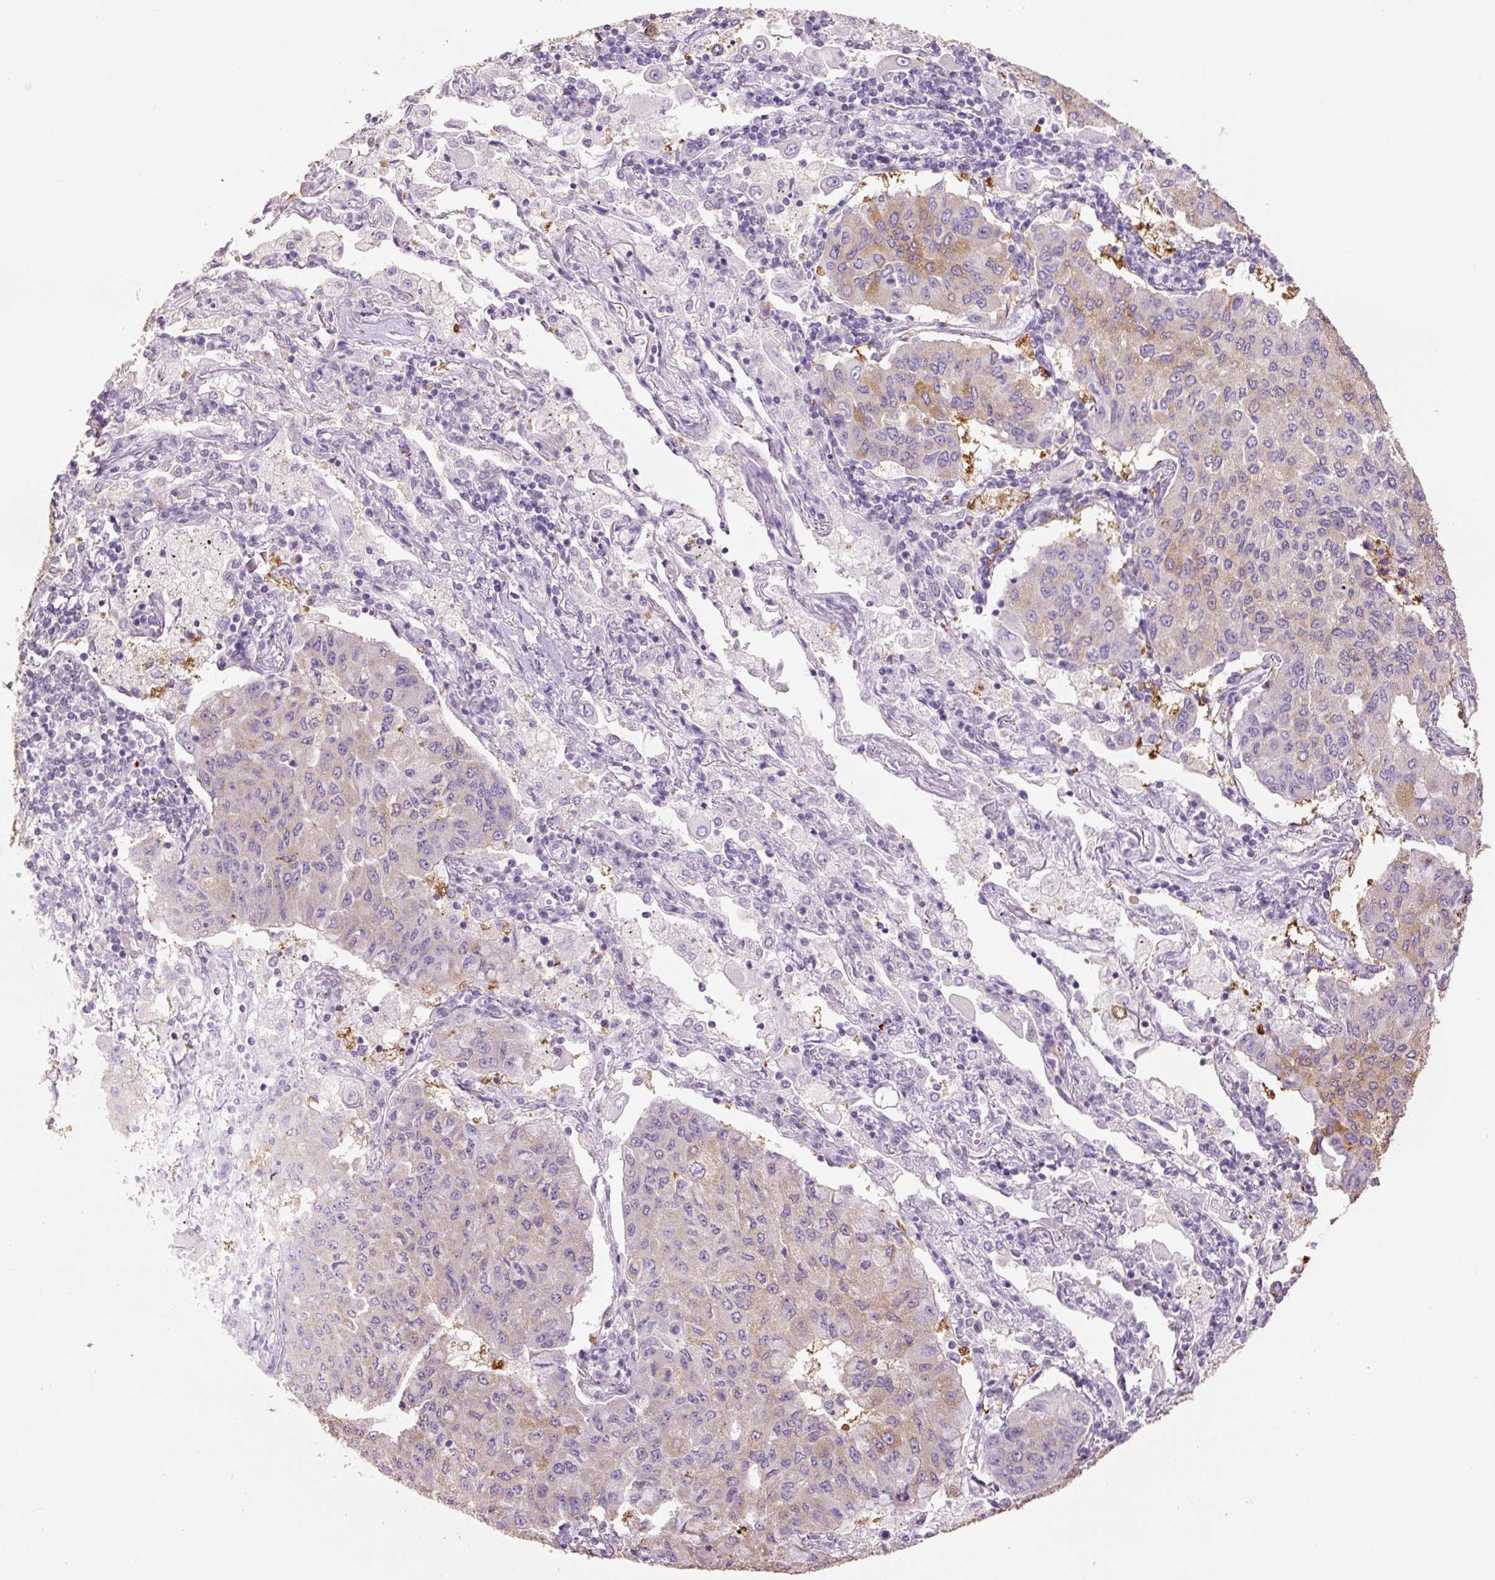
{"staining": {"intensity": "weak", "quantity": "25%-75%", "location": "cytoplasmic/membranous"}, "tissue": "lung cancer", "cell_type": "Tumor cells", "image_type": "cancer", "snomed": [{"axis": "morphology", "description": "Squamous cell carcinoma, NOS"}, {"axis": "topography", "description": "Lung"}], "caption": "Tumor cells reveal weak cytoplasmic/membranous staining in about 25%-75% of cells in lung cancer (squamous cell carcinoma). (IHC, brightfield microscopy, high magnification).", "gene": "HAX1", "patient": {"sex": "male", "age": 74}}